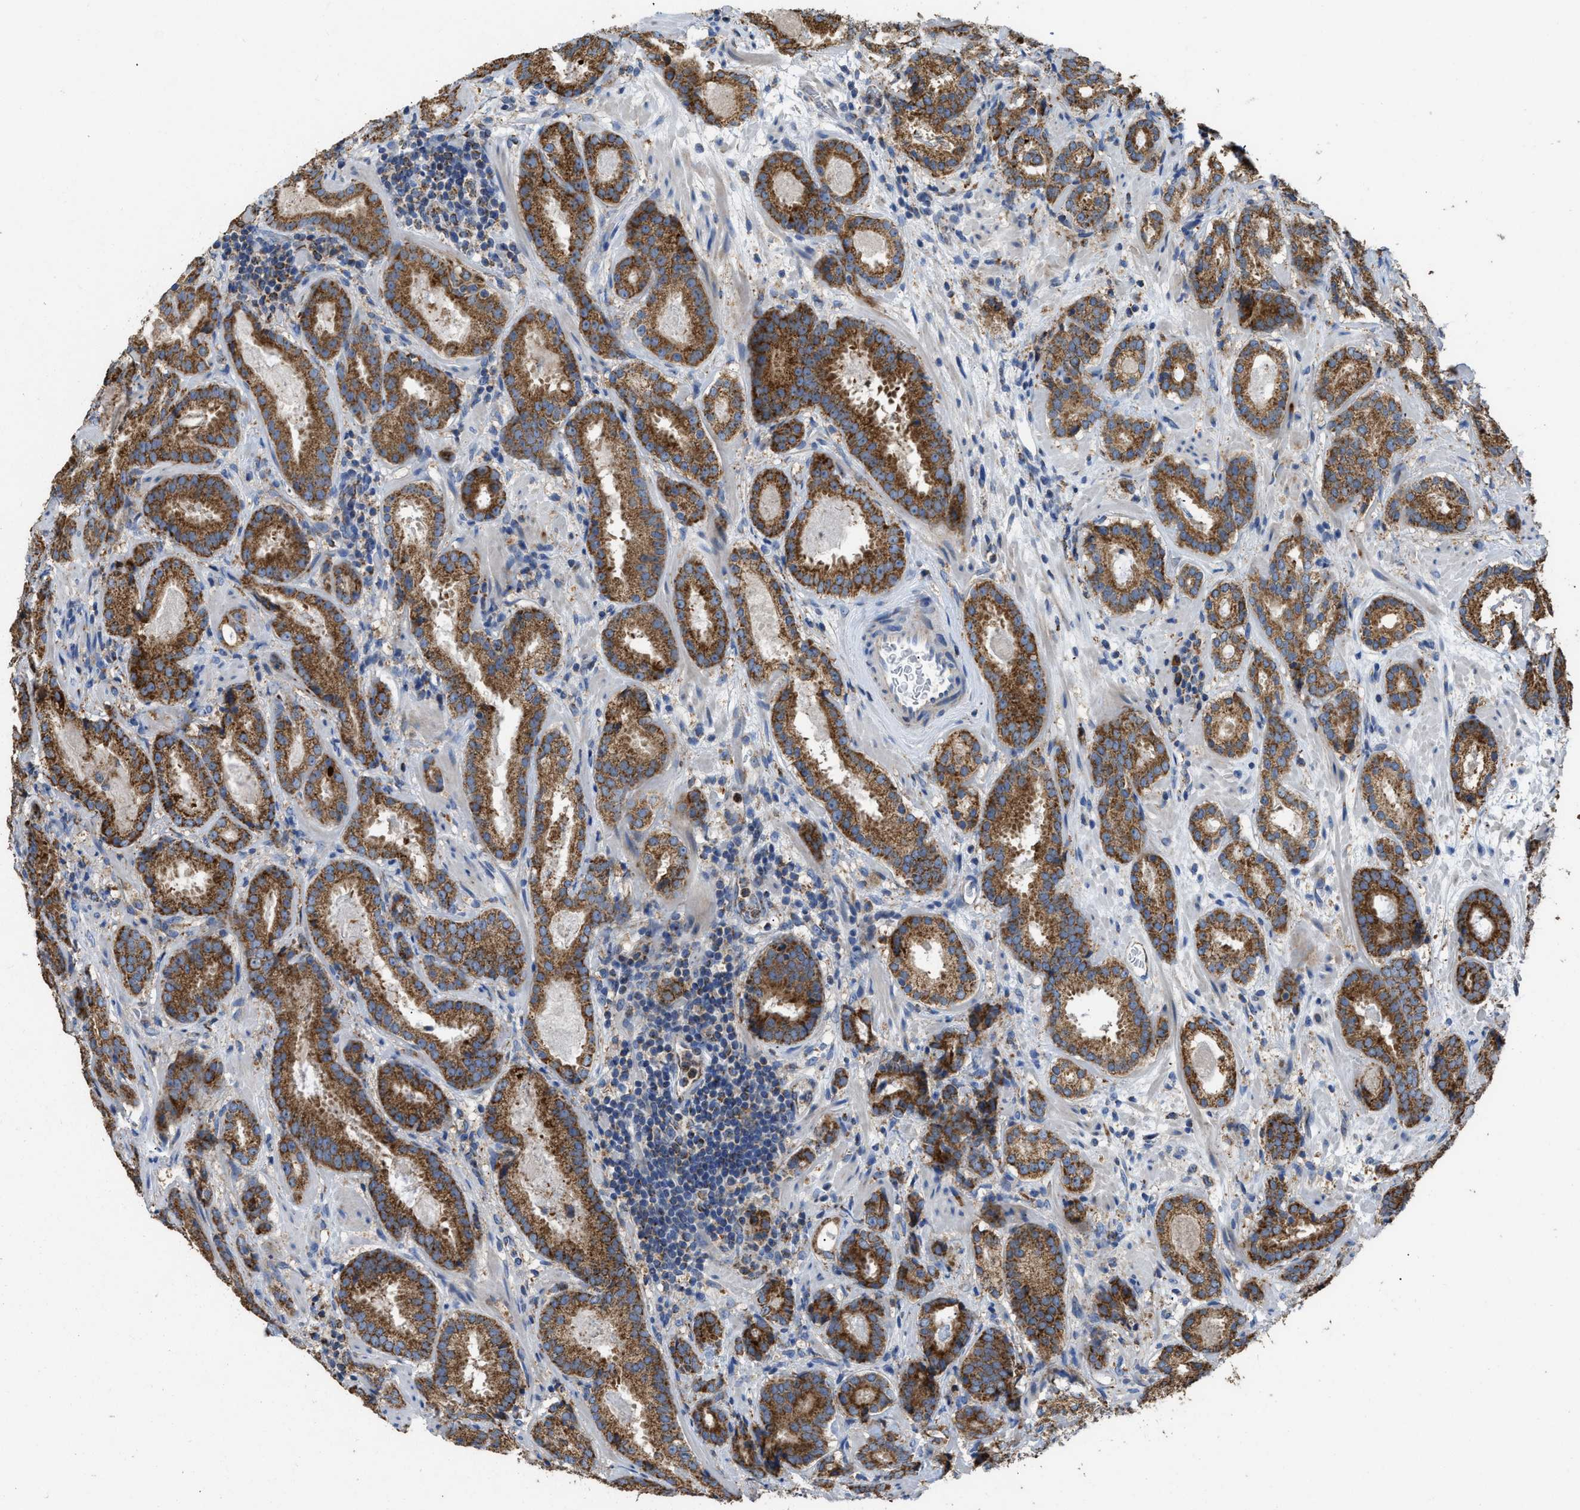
{"staining": {"intensity": "strong", "quantity": ">75%", "location": "cytoplasmic/membranous"}, "tissue": "prostate cancer", "cell_type": "Tumor cells", "image_type": "cancer", "snomed": [{"axis": "morphology", "description": "Adenocarcinoma, Low grade"}, {"axis": "topography", "description": "Prostate"}], "caption": "Tumor cells demonstrate high levels of strong cytoplasmic/membranous expression in approximately >75% of cells in human prostate cancer.", "gene": "AK2", "patient": {"sex": "male", "age": 69}}